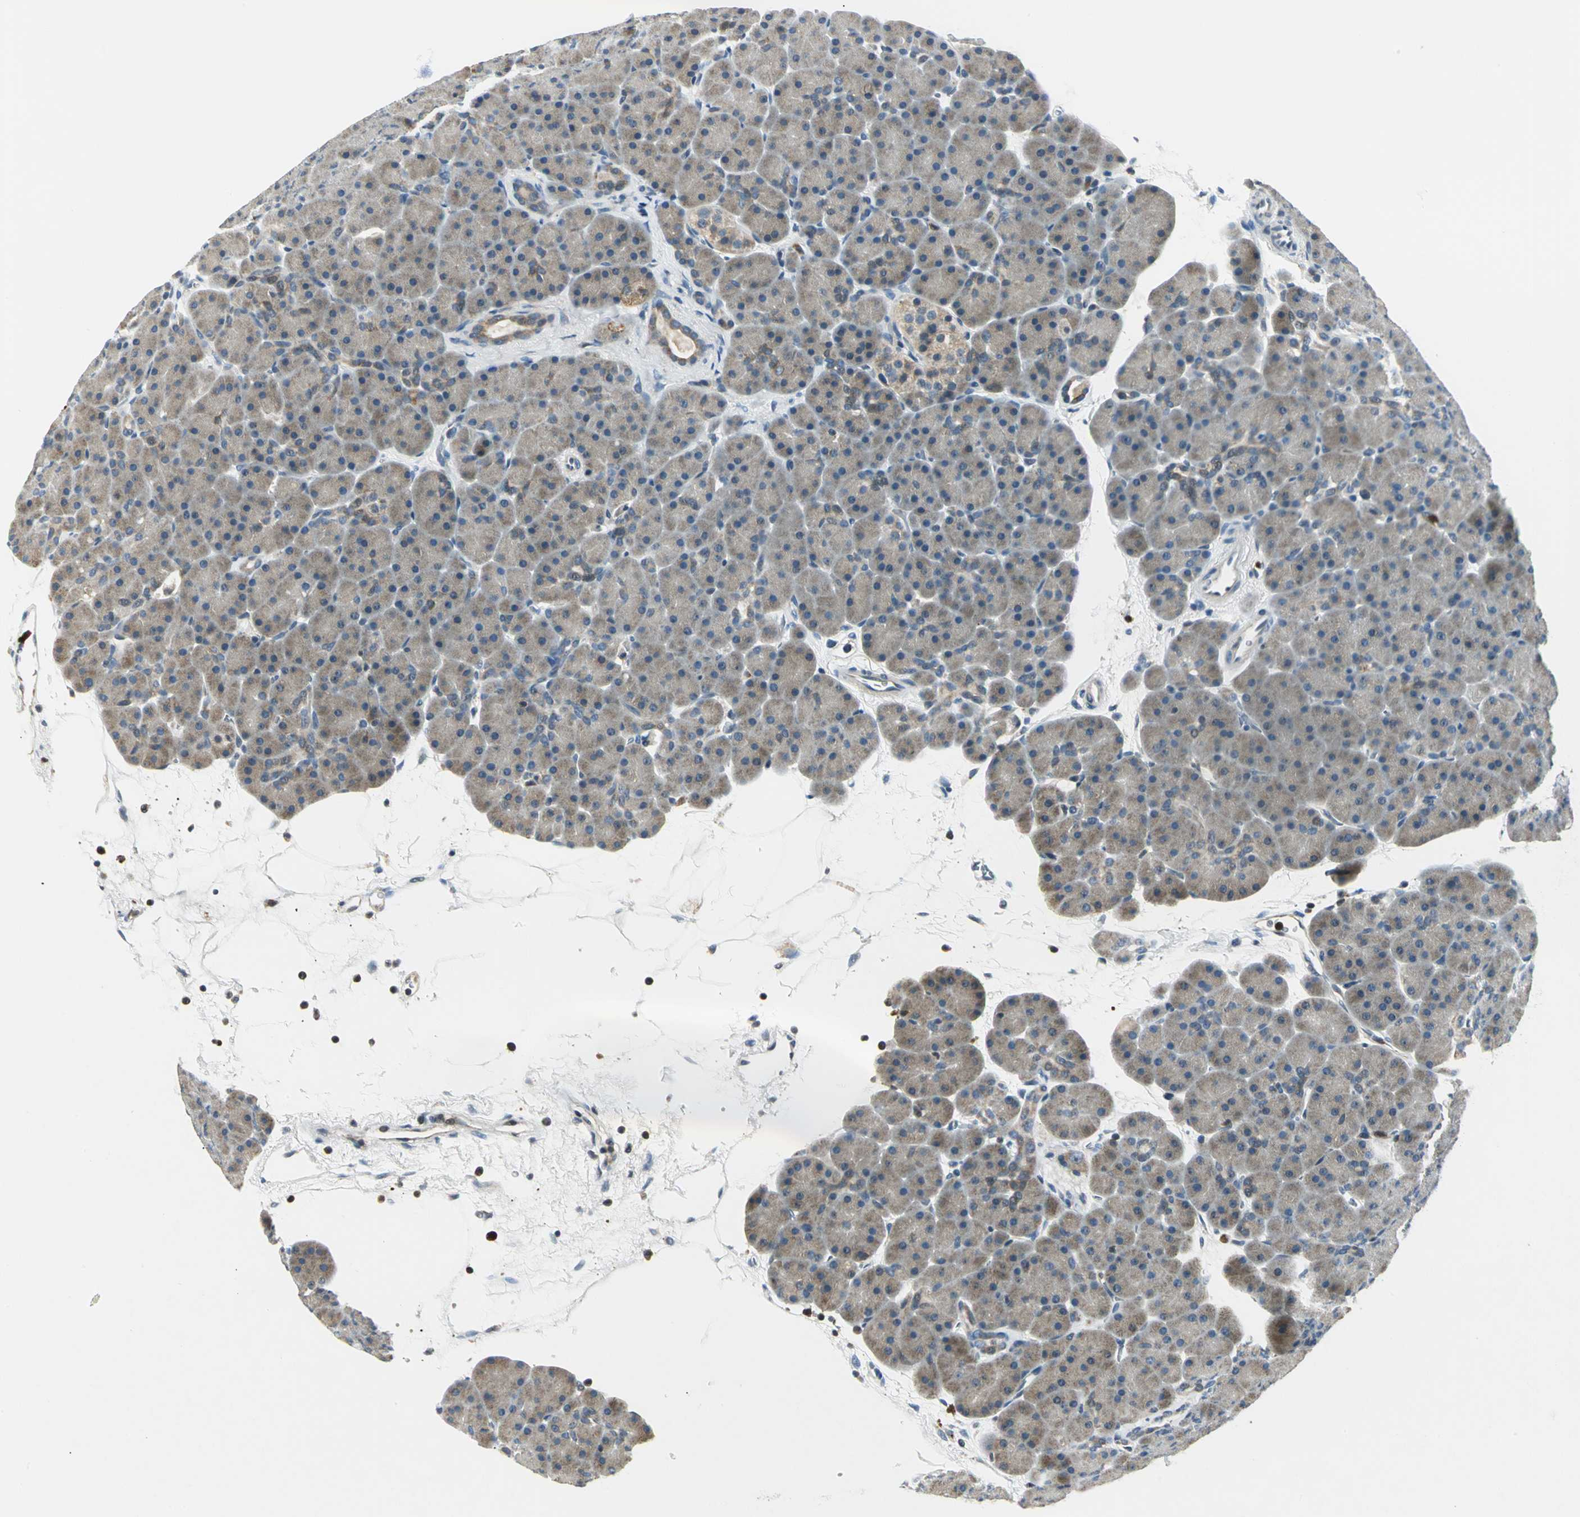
{"staining": {"intensity": "weak", "quantity": ">75%", "location": "cytoplasmic/membranous"}, "tissue": "pancreas", "cell_type": "Exocrine glandular cells", "image_type": "normal", "snomed": [{"axis": "morphology", "description": "Normal tissue, NOS"}, {"axis": "topography", "description": "Pancreas"}], "caption": "Brown immunohistochemical staining in unremarkable human pancreas reveals weak cytoplasmic/membranous staining in approximately >75% of exocrine glandular cells.", "gene": "USP40", "patient": {"sex": "male", "age": 66}}